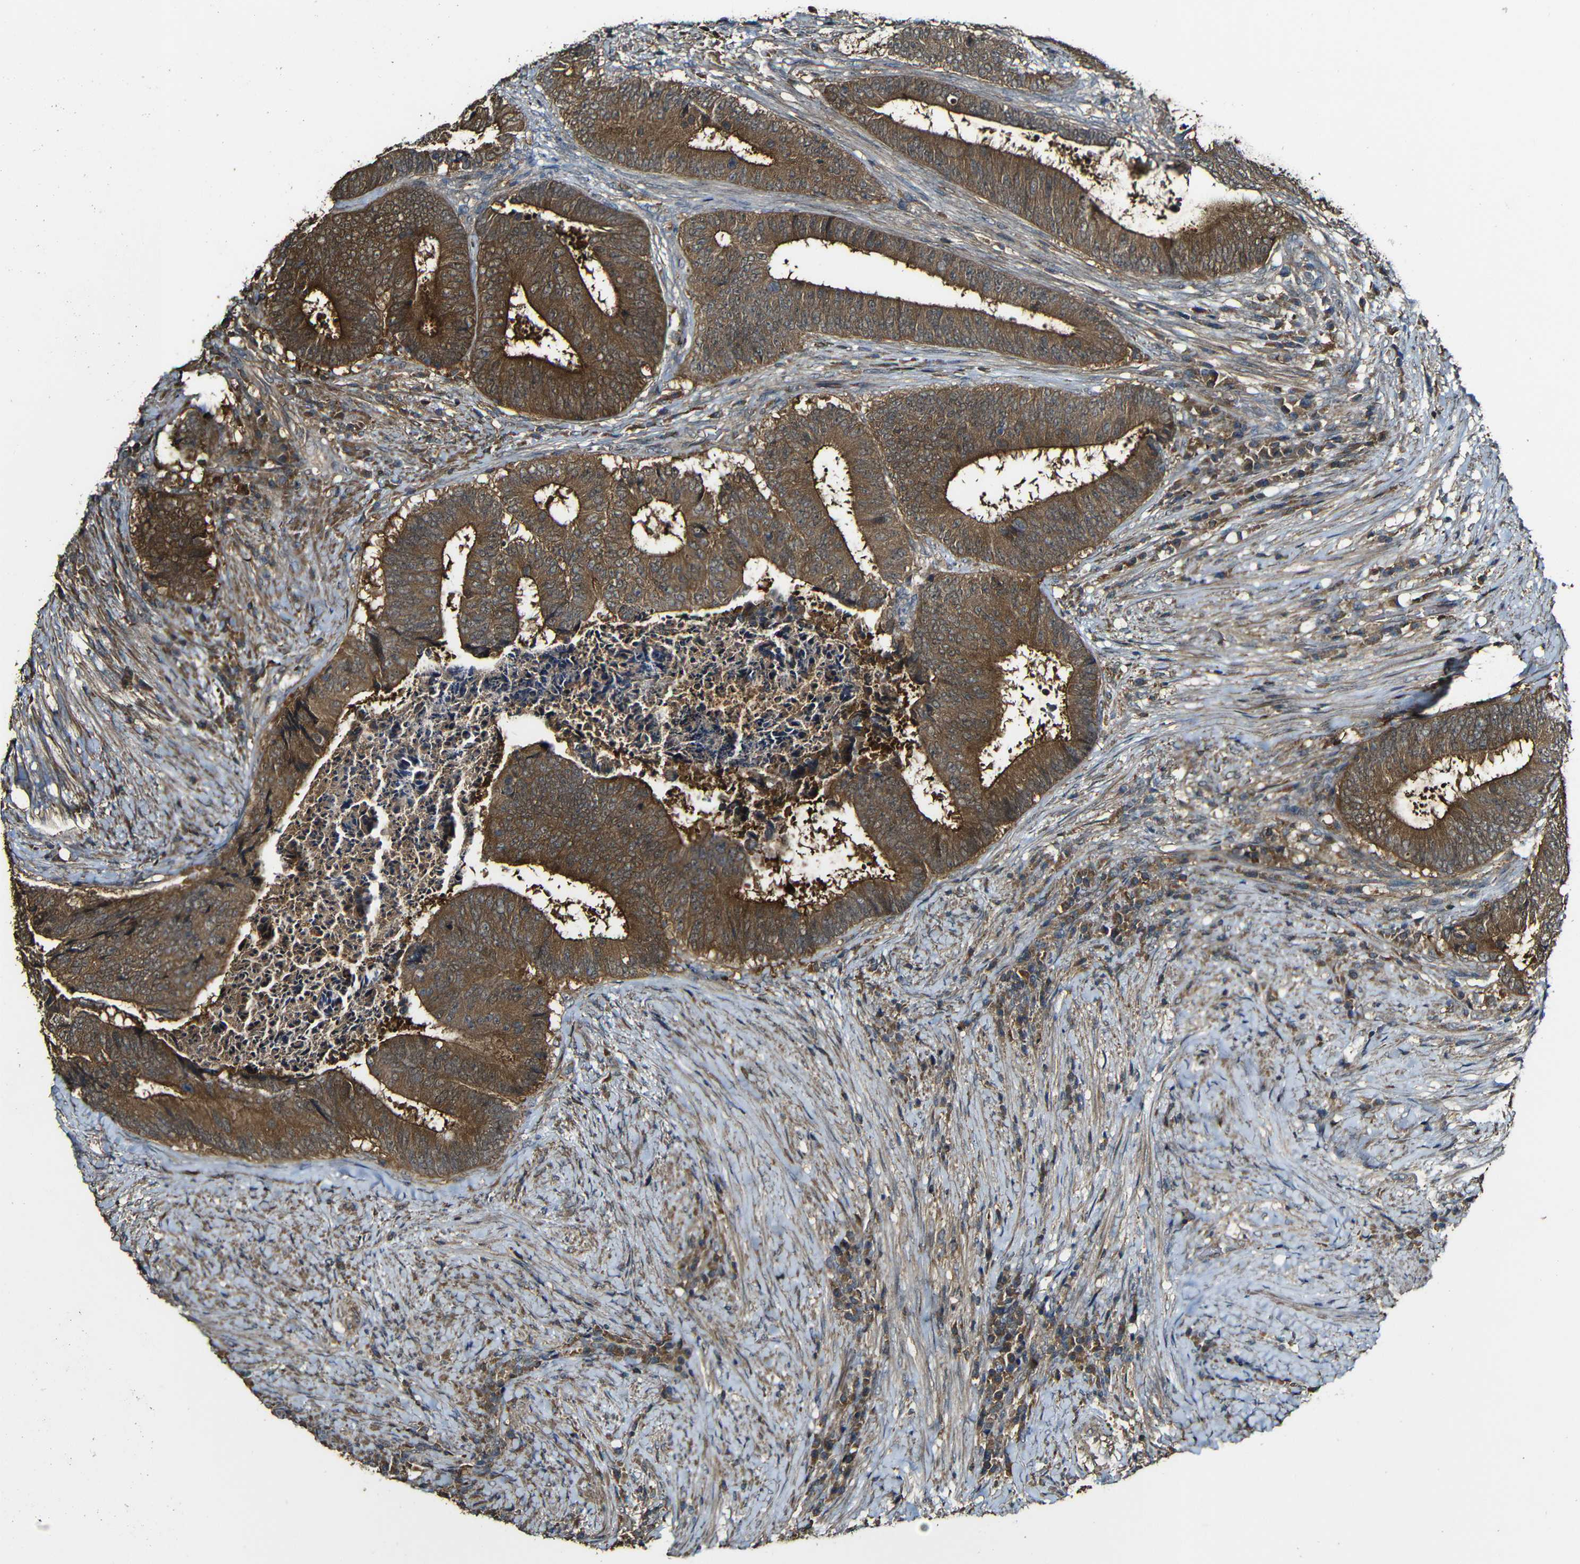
{"staining": {"intensity": "strong", "quantity": ">75%", "location": "cytoplasmic/membranous"}, "tissue": "colorectal cancer", "cell_type": "Tumor cells", "image_type": "cancer", "snomed": [{"axis": "morphology", "description": "Adenocarcinoma, NOS"}, {"axis": "topography", "description": "Rectum"}], "caption": "This is a photomicrograph of immunohistochemistry staining of adenocarcinoma (colorectal), which shows strong expression in the cytoplasmic/membranous of tumor cells.", "gene": "CASP8", "patient": {"sex": "male", "age": 72}}